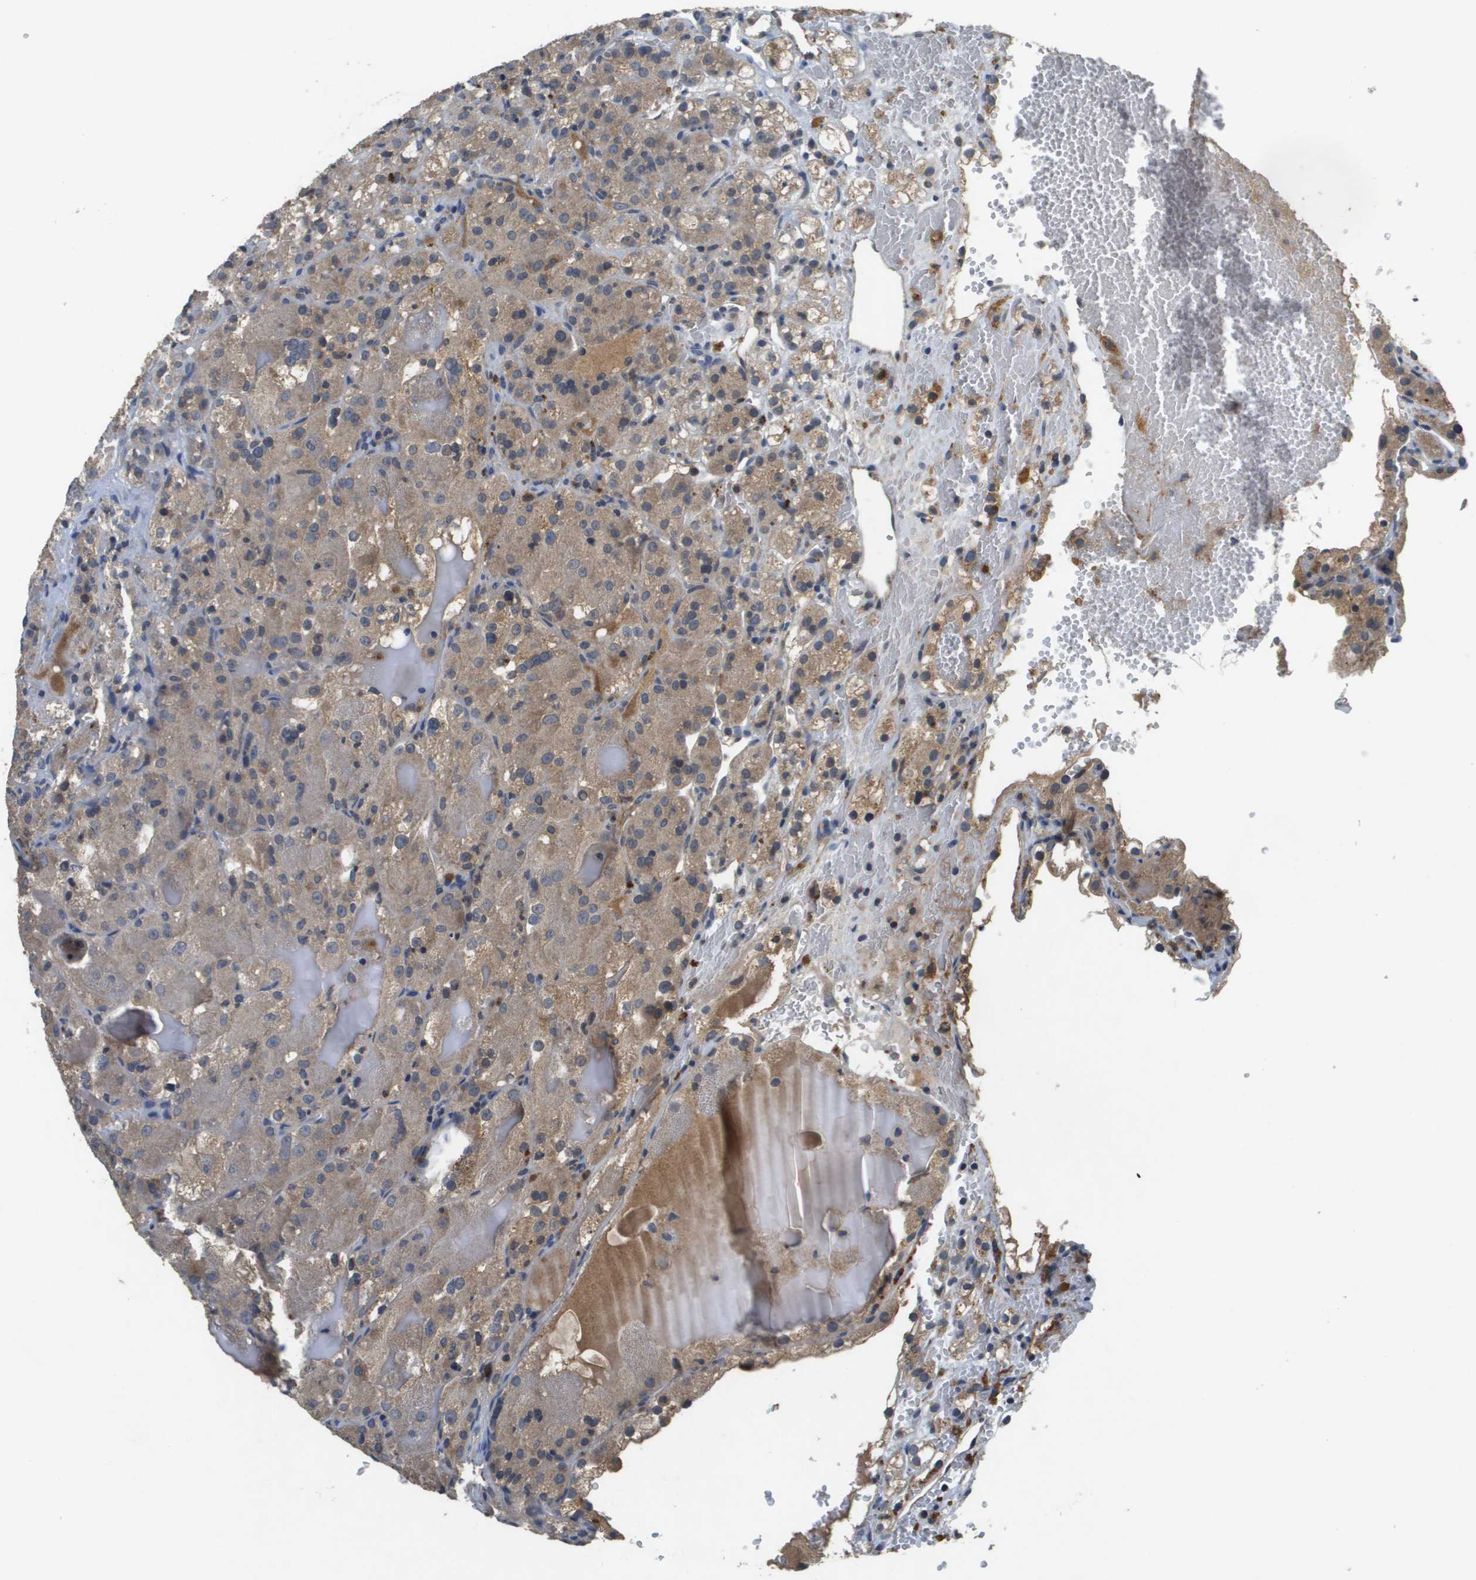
{"staining": {"intensity": "moderate", "quantity": "25%-75%", "location": "cytoplasmic/membranous"}, "tissue": "renal cancer", "cell_type": "Tumor cells", "image_type": "cancer", "snomed": [{"axis": "morphology", "description": "Normal tissue, NOS"}, {"axis": "morphology", "description": "Adenocarcinoma, NOS"}, {"axis": "topography", "description": "Kidney"}], "caption": "Moderate cytoplasmic/membranous expression for a protein is present in about 25%-75% of tumor cells of adenocarcinoma (renal) using IHC.", "gene": "PROC", "patient": {"sex": "male", "age": 61}}